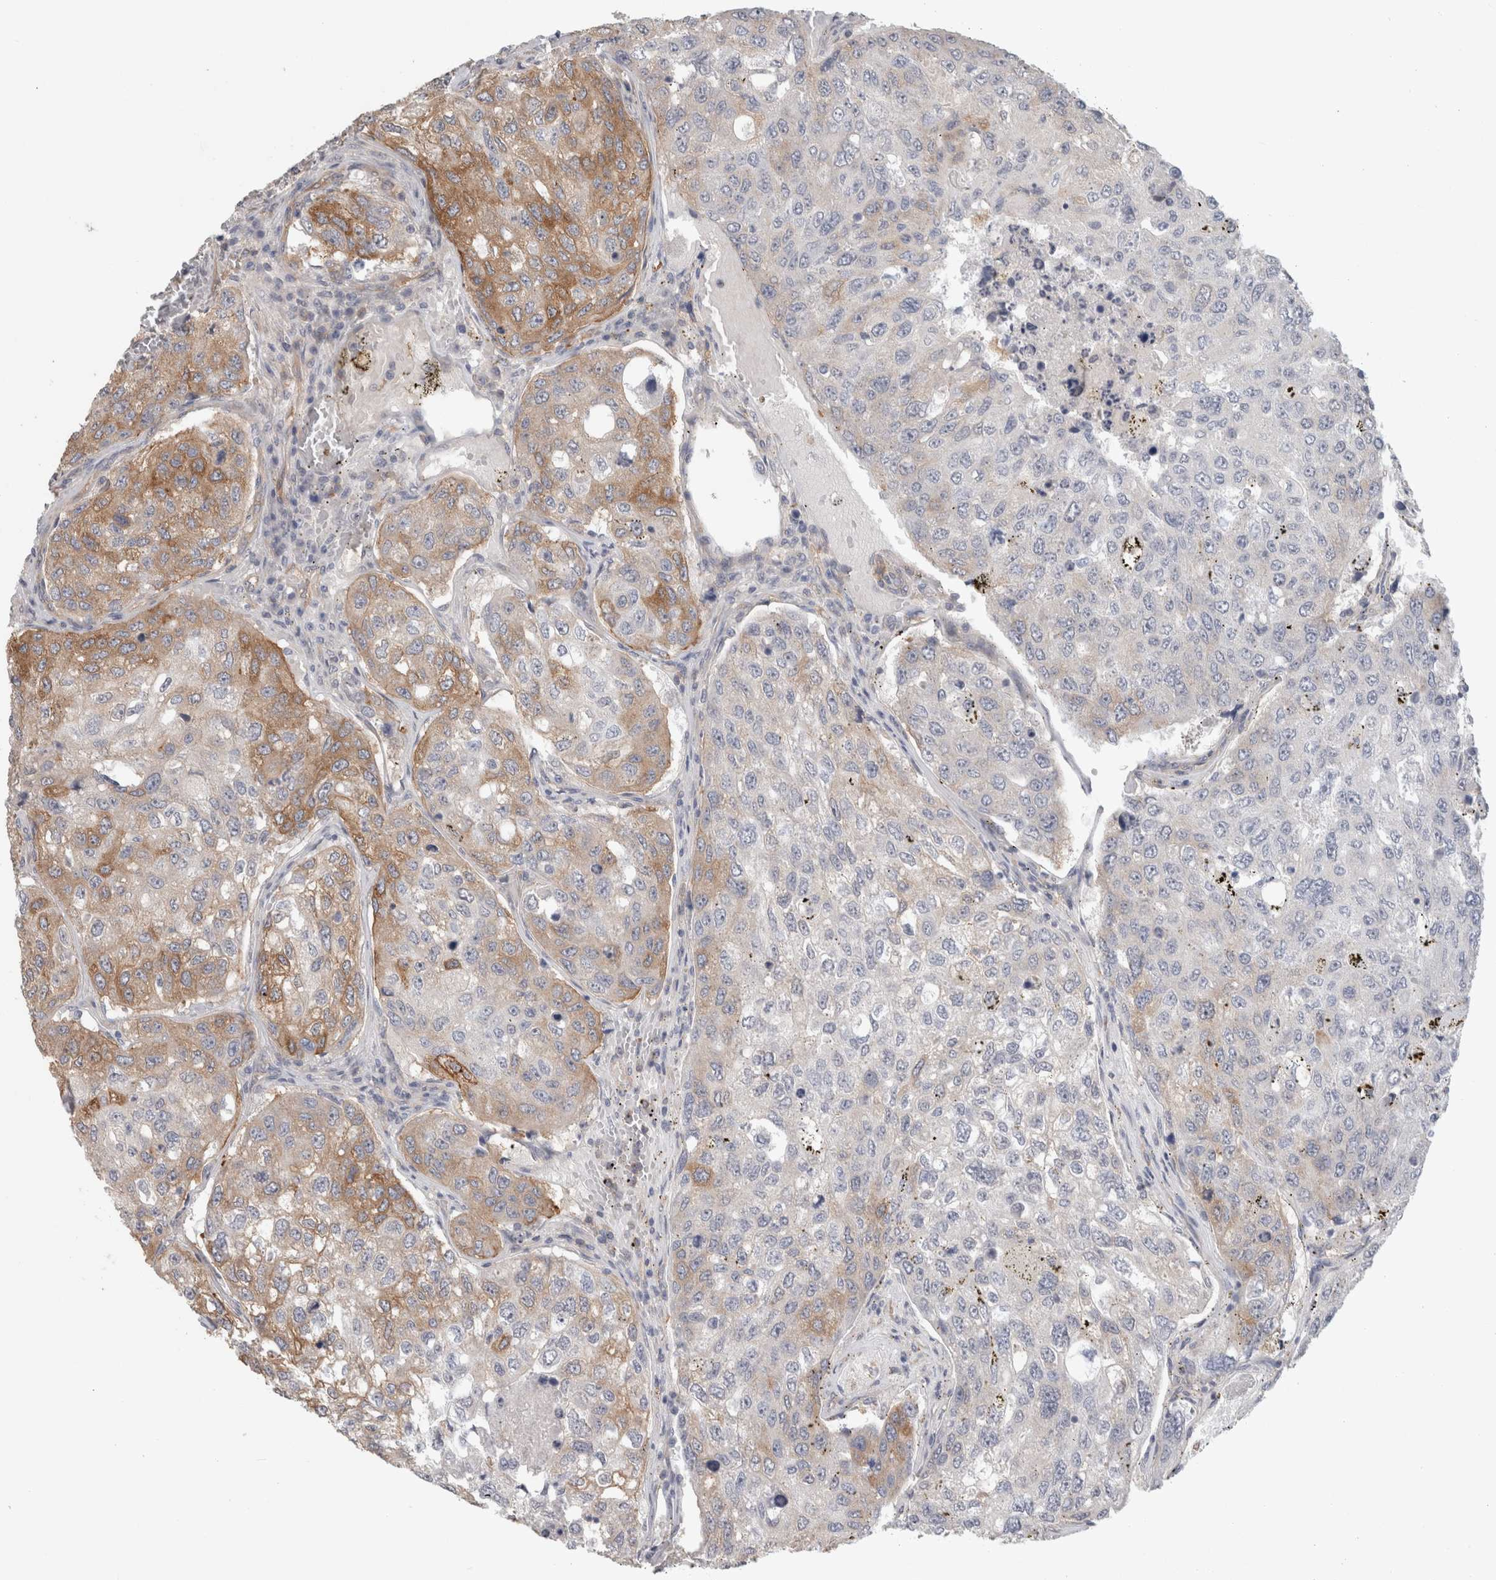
{"staining": {"intensity": "moderate", "quantity": "<25%", "location": "cytoplasmic/membranous"}, "tissue": "urothelial cancer", "cell_type": "Tumor cells", "image_type": "cancer", "snomed": [{"axis": "morphology", "description": "Urothelial carcinoma, High grade"}, {"axis": "topography", "description": "Lymph node"}, {"axis": "topography", "description": "Urinary bladder"}], "caption": "A high-resolution histopathology image shows immunohistochemistry (IHC) staining of urothelial cancer, which exhibits moderate cytoplasmic/membranous positivity in approximately <25% of tumor cells.", "gene": "RASAL2", "patient": {"sex": "male", "age": 51}}